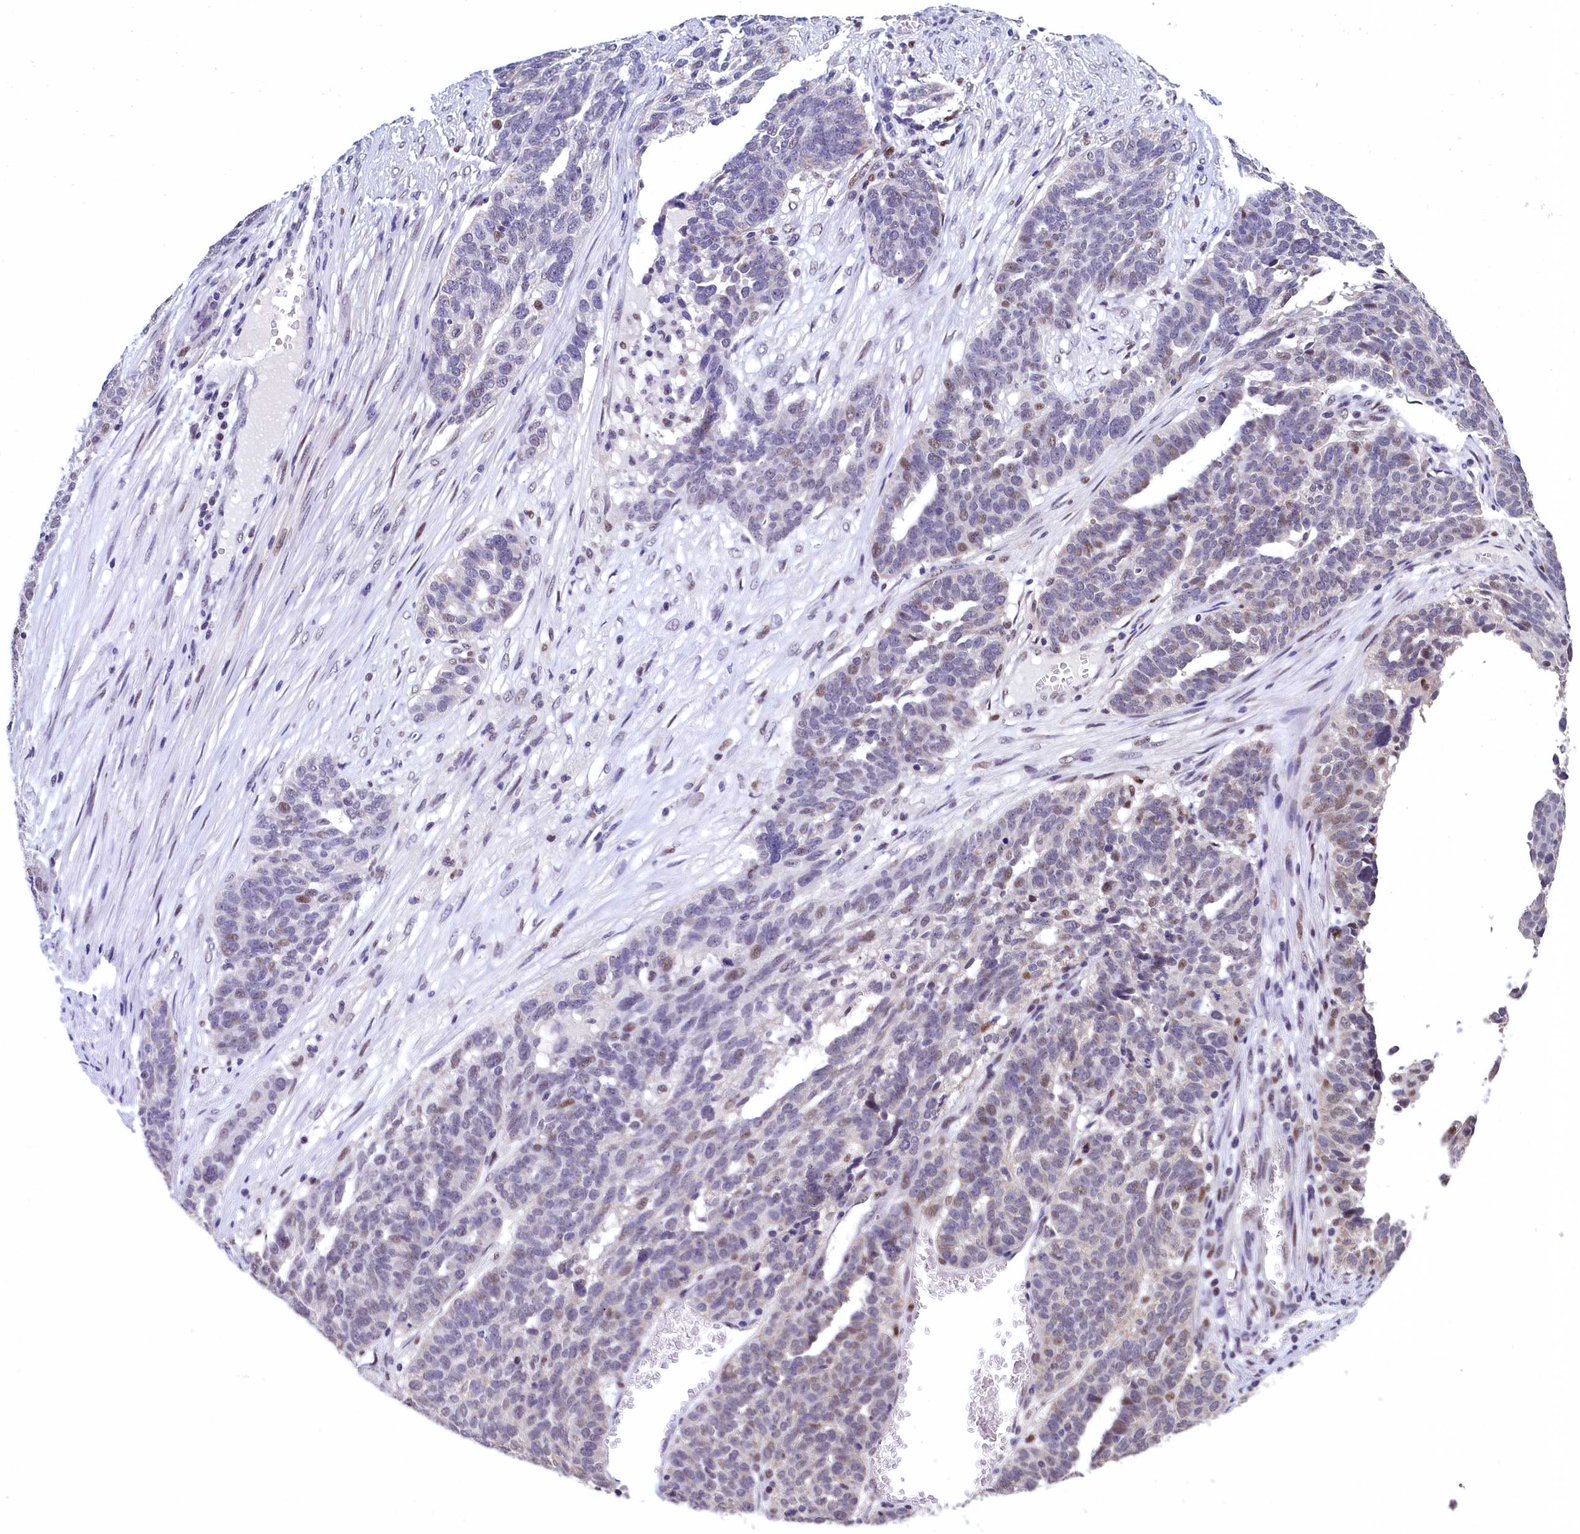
{"staining": {"intensity": "negative", "quantity": "none", "location": "none"}, "tissue": "ovarian cancer", "cell_type": "Tumor cells", "image_type": "cancer", "snomed": [{"axis": "morphology", "description": "Cystadenocarcinoma, serous, NOS"}, {"axis": "topography", "description": "Ovary"}], "caption": "A high-resolution micrograph shows IHC staining of ovarian cancer (serous cystadenocarcinoma), which exhibits no significant expression in tumor cells.", "gene": "HECTD4", "patient": {"sex": "female", "age": 59}}